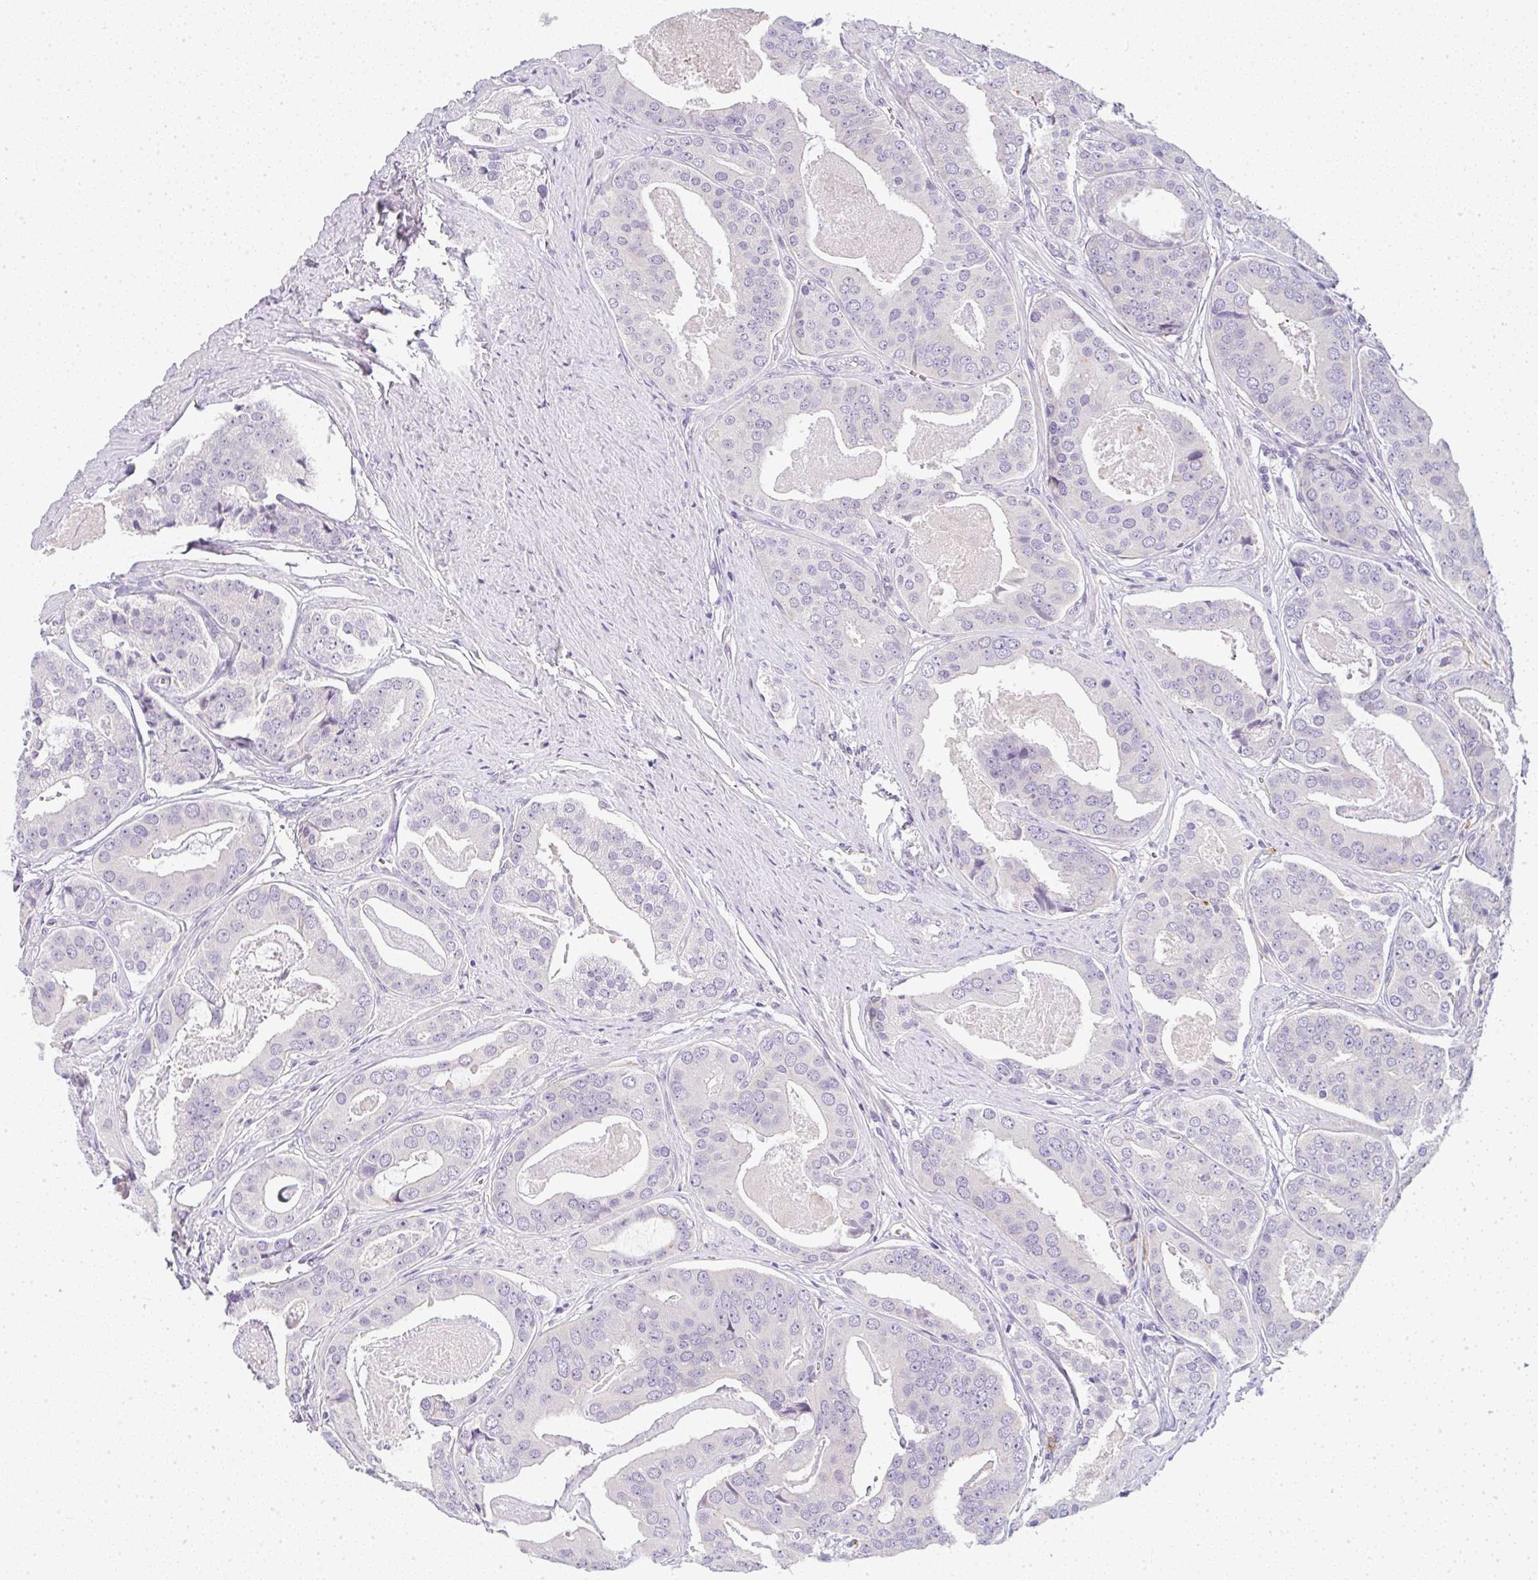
{"staining": {"intensity": "negative", "quantity": "none", "location": "none"}, "tissue": "prostate cancer", "cell_type": "Tumor cells", "image_type": "cancer", "snomed": [{"axis": "morphology", "description": "Adenocarcinoma, High grade"}, {"axis": "topography", "description": "Prostate"}], "caption": "The immunohistochemistry histopathology image has no significant positivity in tumor cells of prostate adenocarcinoma (high-grade) tissue.", "gene": "LPAR4", "patient": {"sex": "male", "age": 71}}